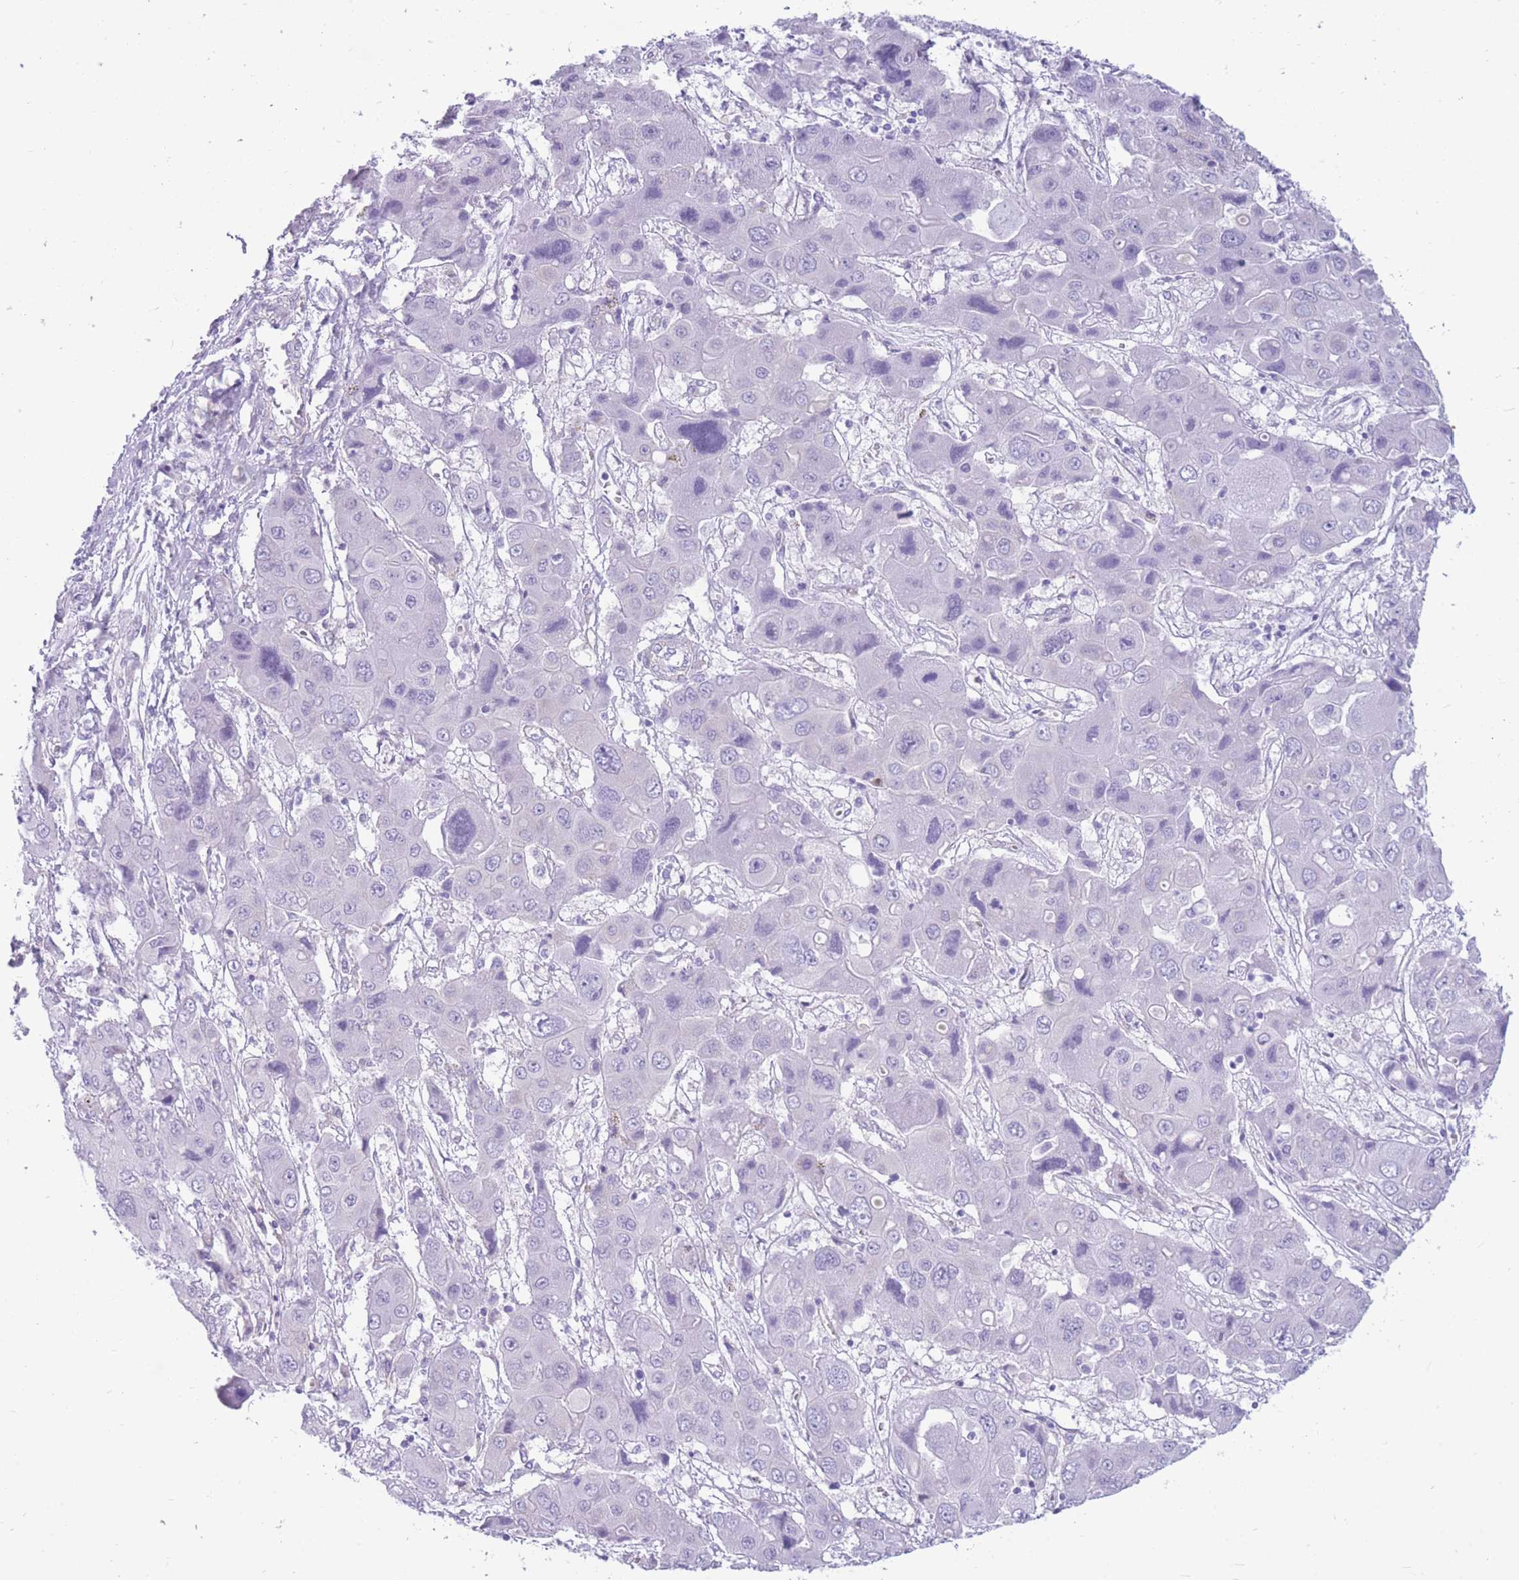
{"staining": {"intensity": "negative", "quantity": "none", "location": "none"}, "tissue": "liver cancer", "cell_type": "Tumor cells", "image_type": "cancer", "snomed": [{"axis": "morphology", "description": "Cholangiocarcinoma"}, {"axis": "topography", "description": "Liver"}], "caption": "Cholangiocarcinoma (liver) stained for a protein using immunohistochemistry shows no positivity tumor cells.", "gene": "MTSS2", "patient": {"sex": "male", "age": 67}}